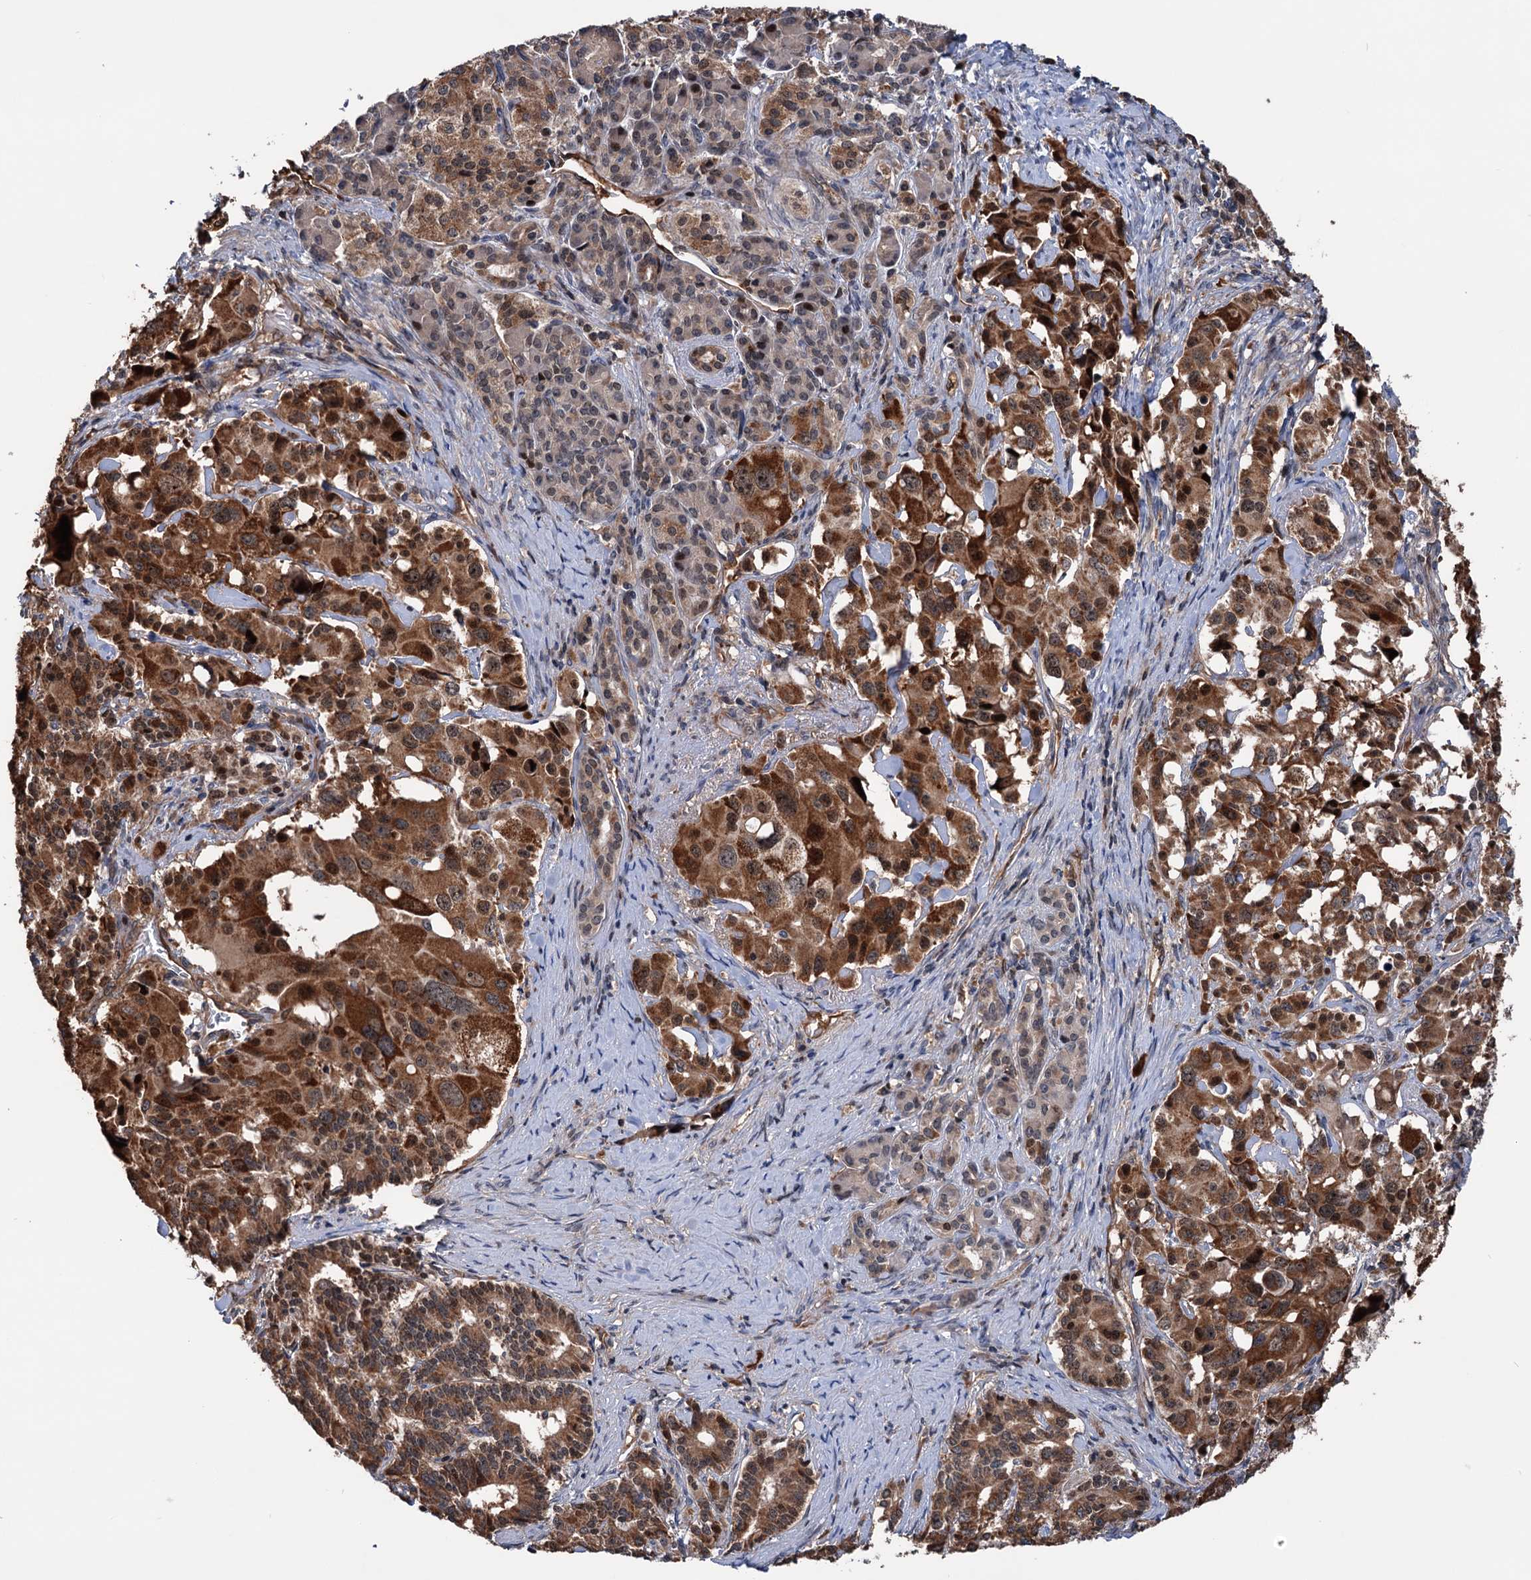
{"staining": {"intensity": "strong", "quantity": ">75%", "location": "cytoplasmic/membranous"}, "tissue": "pancreatic cancer", "cell_type": "Tumor cells", "image_type": "cancer", "snomed": [{"axis": "morphology", "description": "Adenocarcinoma, NOS"}, {"axis": "topography", "description": "Pancreas"}], "caption": "DAB (3,3'-diaminobenzidine) immunohistochemical staining of pancreatic cancer shows strong cytoplasmic/membranous protein positivity in approximately >75% of tumor cells.", "gene": "NCAPD2", "patient": {"sex": "female", "age": 74}}